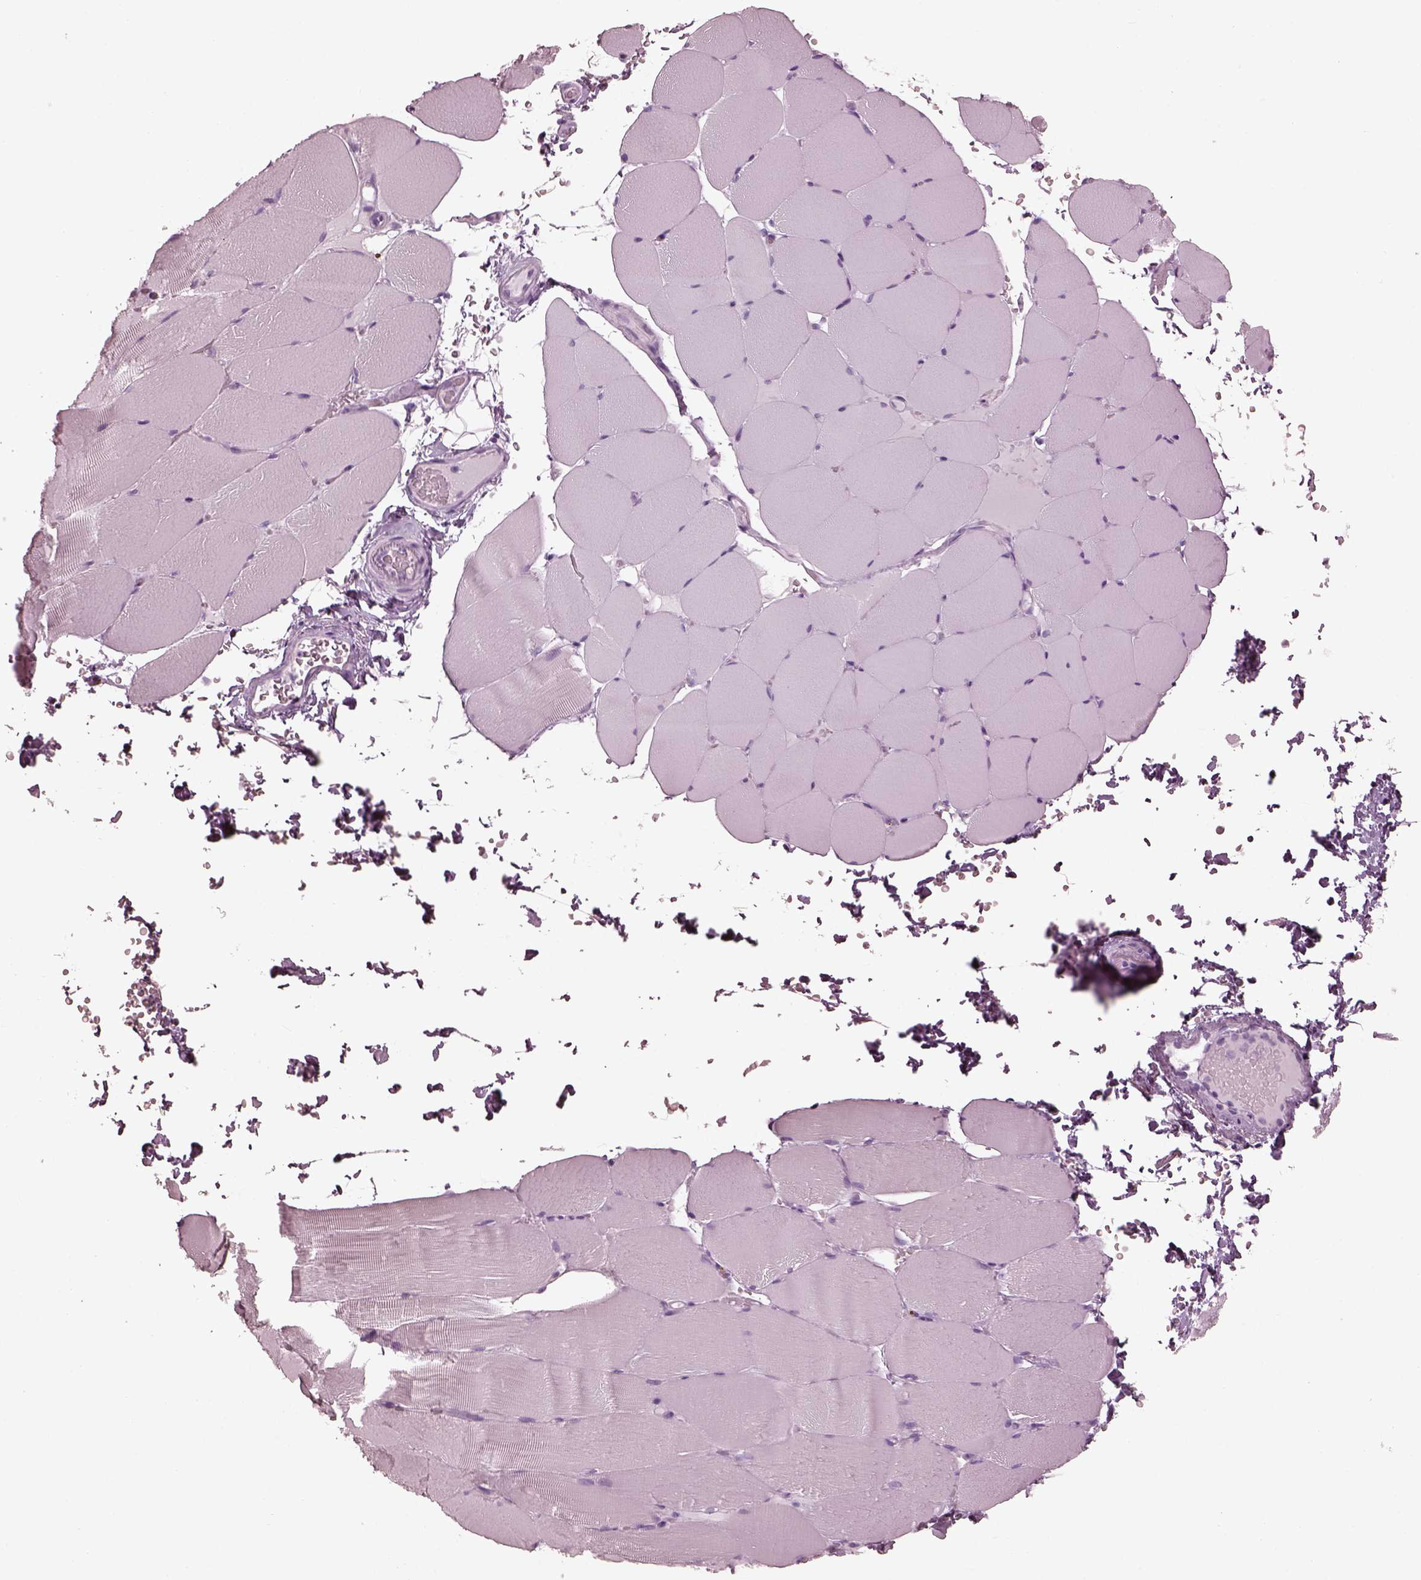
{"staining": {"intensity": "negative", "quantity": "none", "location": "none"}, "tissue": "skeletal muscle", "cell_type": "Myocytes", "image_type": "normal", "snomed": [{"axis": "morphology", "description": "Normal tissue, NOS"}, {"axis": "topography", "description": "Skeletal muscle"}], "caption": "This is an immunohistochemistry (IHC) micrograph of unremarkable human skeletal muscle. There is no staining in myocytes.", "gene": "FABP9", "patient": {"sex": "female", "age": 37}}